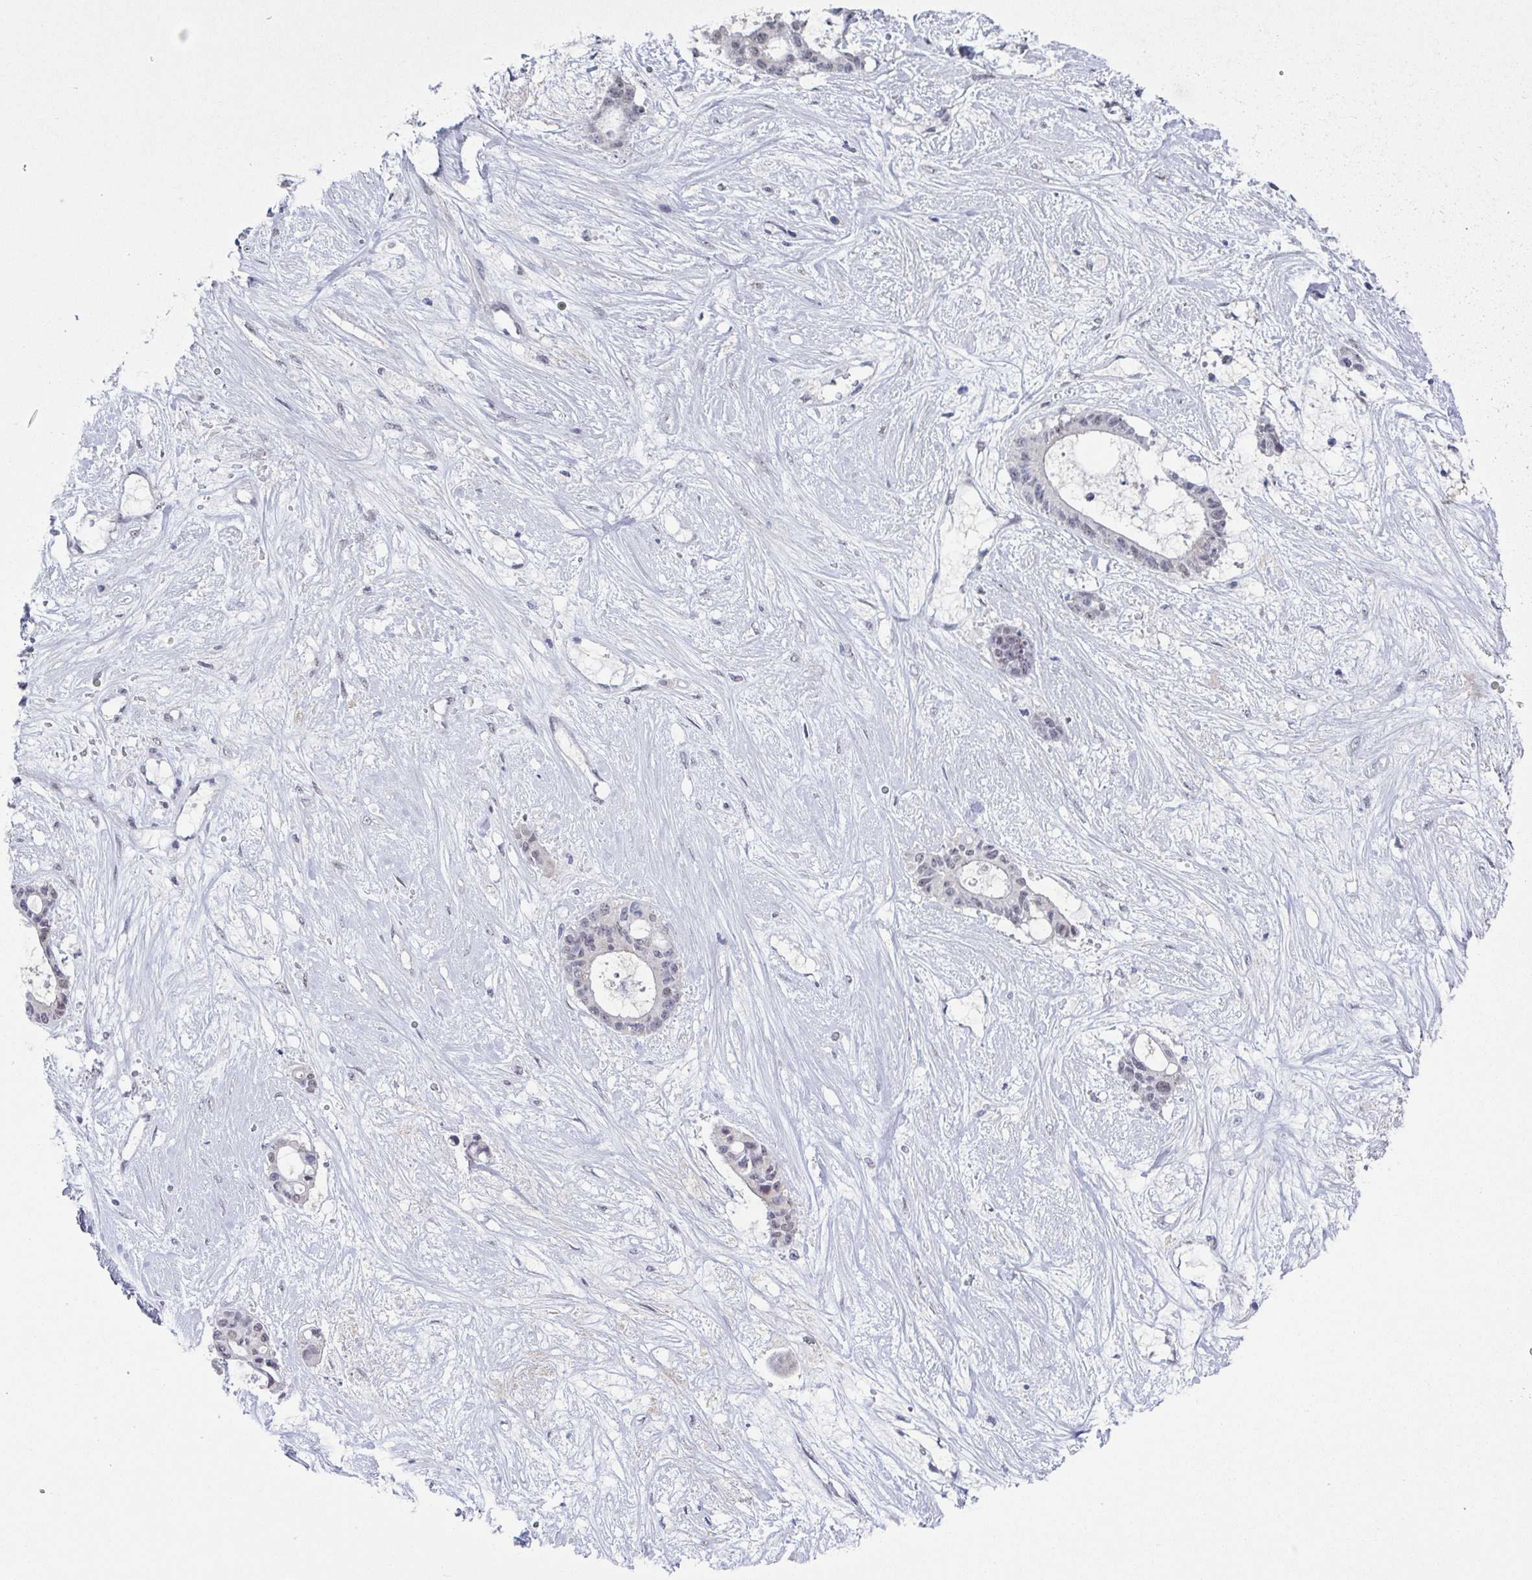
{"staining": {"intensity": "negative", "quantity": "none", "location": "none"}, "tissue": "liver cancer", "cell_type": "Tumor cells", "image_type": "cancer", "snomed": [{"axis": "morphology", "description": "Normal tissue, NOS"}, {"axis": "morphology", "description": "Cholangiocarcinoma"}, {"axis": "topography", "description": "Liver"}, {"axis": "topography", "description": "Peripheral nerve tissue"}], "caption": "This is an immunohistochemistry micrograph of human liver cholangiocarcinoma. There is no positivity in tumor cells.", "gene": "TMEM92", "patient": {"sex": "female", "age": 73}}